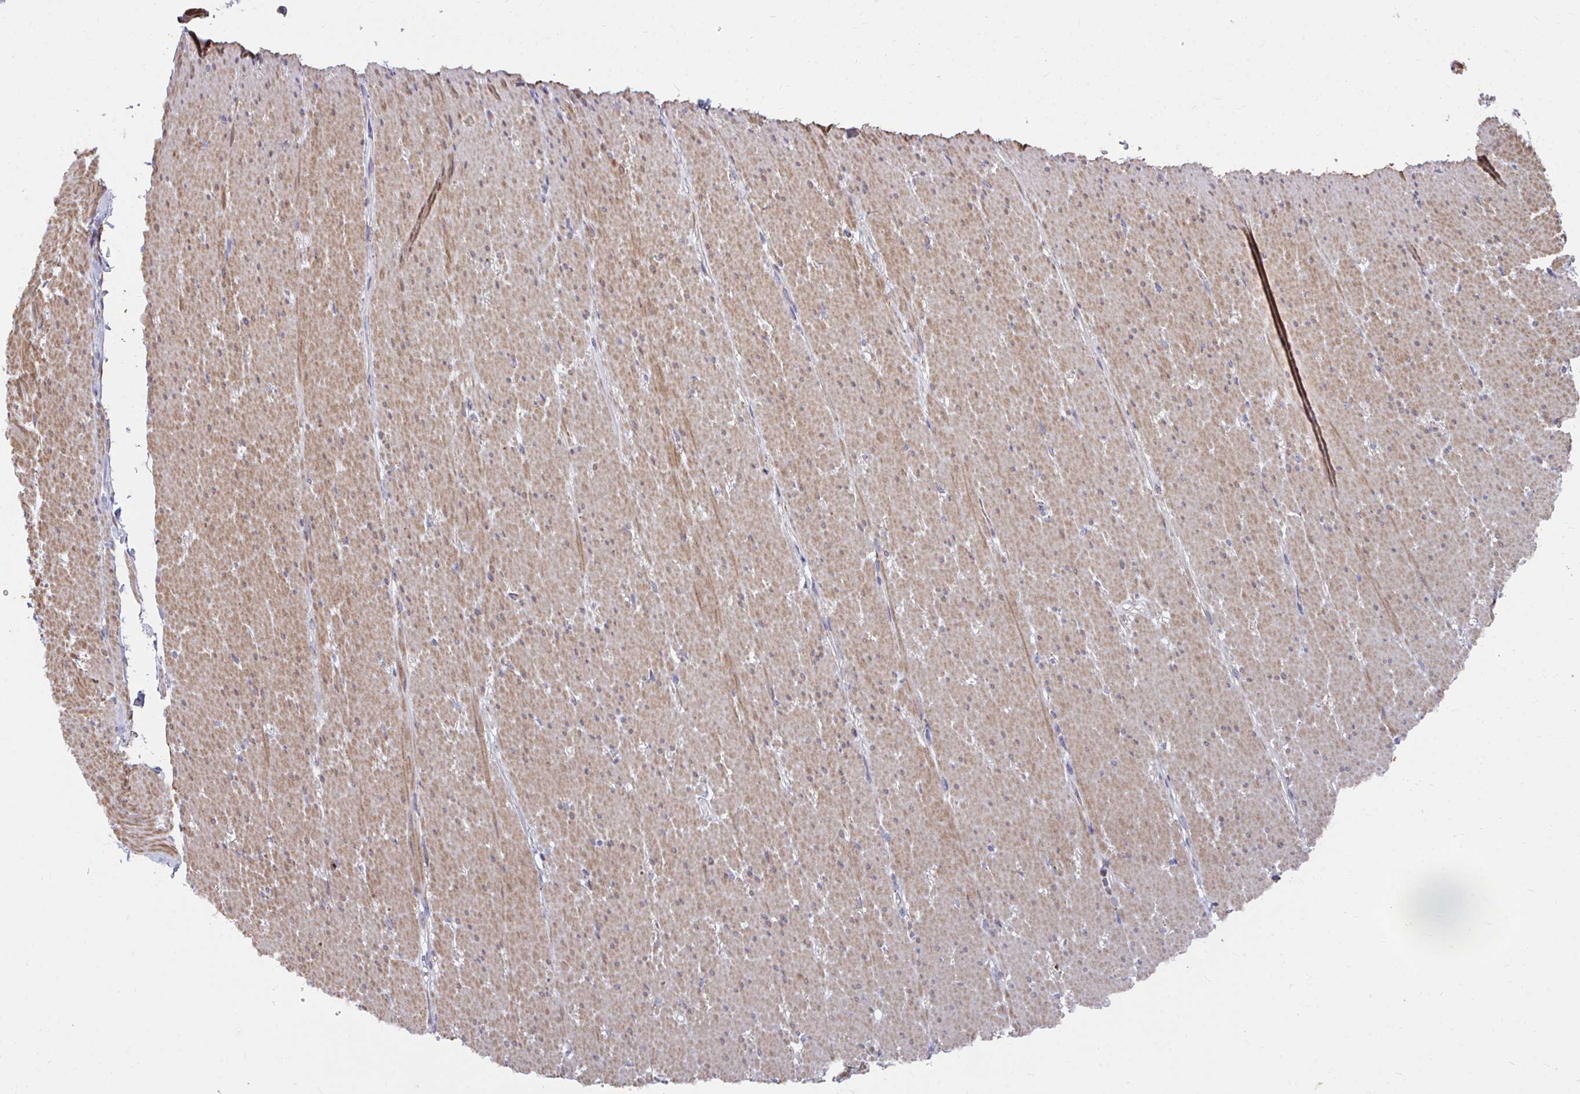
{"staining": {"intensity": "moderate", "quantity": "25%-75%", "location": "cytoplasmic/membranous"}, "tissue": "smooth muscle", "cell_type": "Smooth muscle cells", "image_type": "normal", "snomed": [{"axis": "morphology", "description": "Normal tissue, NOS"}, {"axis": "topography", "description": "Smooth muscle"}, {"axis": "topography", "description": "Rectum"}], "caption": "DAB immunohistochemical staining of normal smooth muscle shows moderate cytoplasmic/membranous protein positivity in about 25%-75% of smooth muscle cells. (IHC, brightfield microscopy, high magnification).", "gene": "PEX3", "patient": {"sex": "male", "age": 53}}